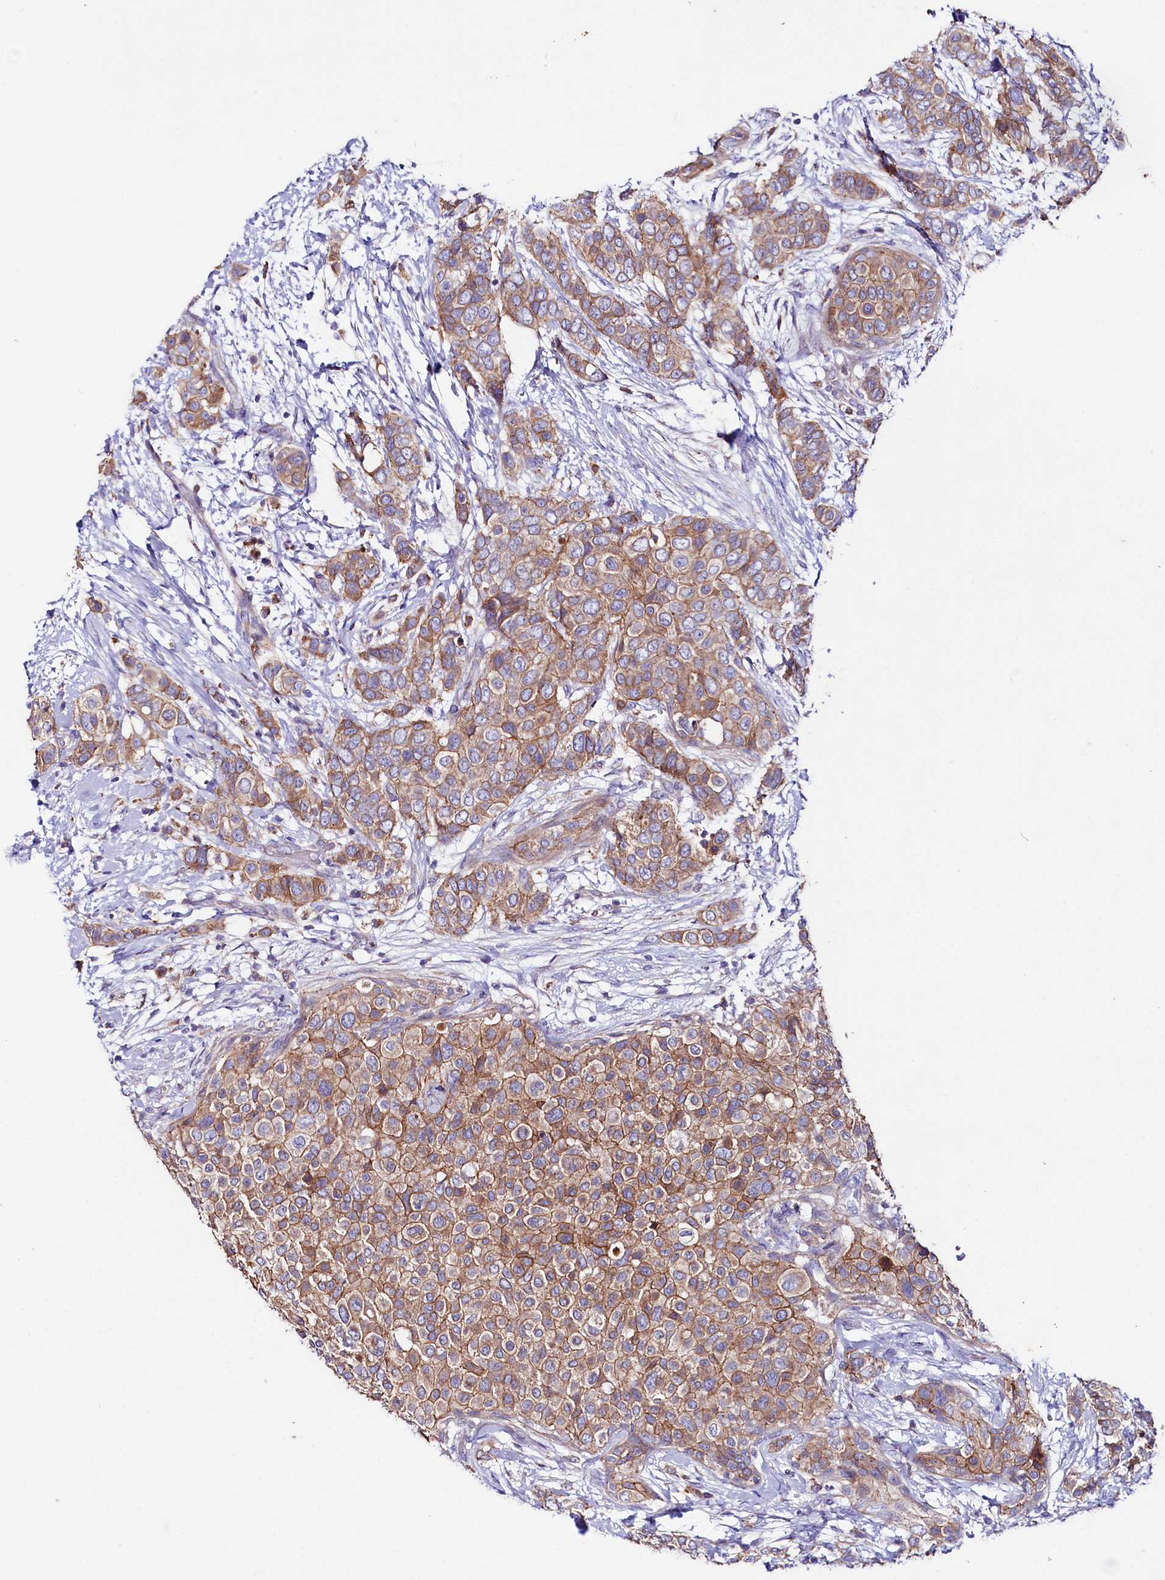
{"staining": {"intensity": "moderate", "quantity": ">75%", "location": "cytoplasmic/membranous"}, "tissue": "breast cancer", "cell_type": "Tumor cells", "image_type": "cancer", "snomed": [{"axis": "morphology", "description": "Lobular carcinoma"}, {"axis": "topography", "description": "Breast"}], "caption": "This micrograph reveals lobular carcinoma (breast) stained with immunohistochemistry to label a protein in brown. The cytoplasmic/membranous of tumor cells show moderate positivity for the protein. Nuclei are counter-stained blue.", "gene": "SACM1L", "patient": {"sex": "female", "age": 51}}